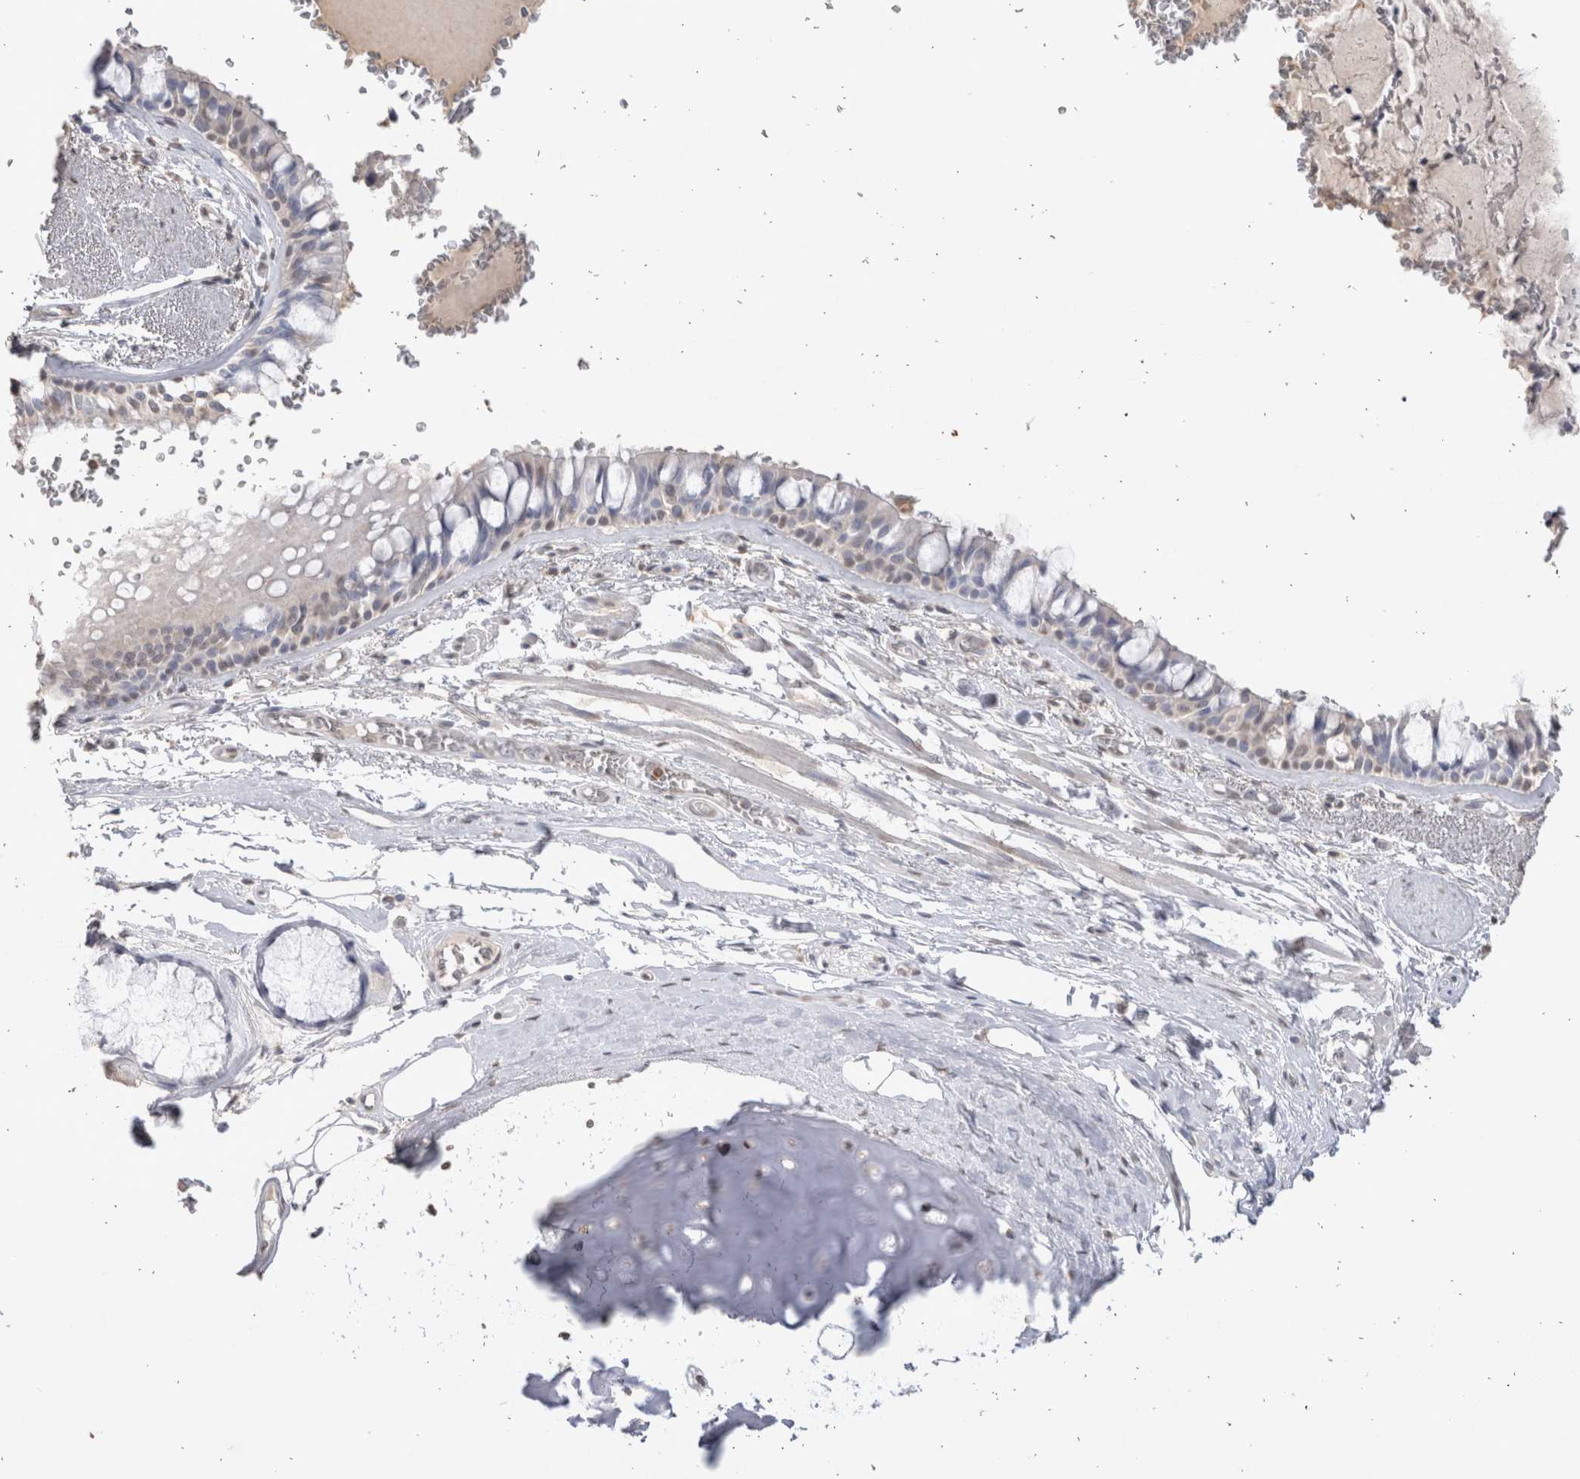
{"staining": {"intensity": "negative", "quantity": "none", "location": "none"}, "tissue": "bronchus", "cell_type": "Respiratory epithelial cells", "image_type": "normal", "snomed": [{"axis": "morphology", "description": "Normal tissue, NOS"}, {"axis": "topography", "description": "Bronchus"}], "caption": "Immunohistochemistry (IHC) micrograph of benign bronchus: bronchus stained with DAB (3,3'-diaminobenzidine) reveals no significant protein staining in respiratory epithelial cells.", "gene": "LGALS2", "patient": {"sex": "male", "age": 66}}